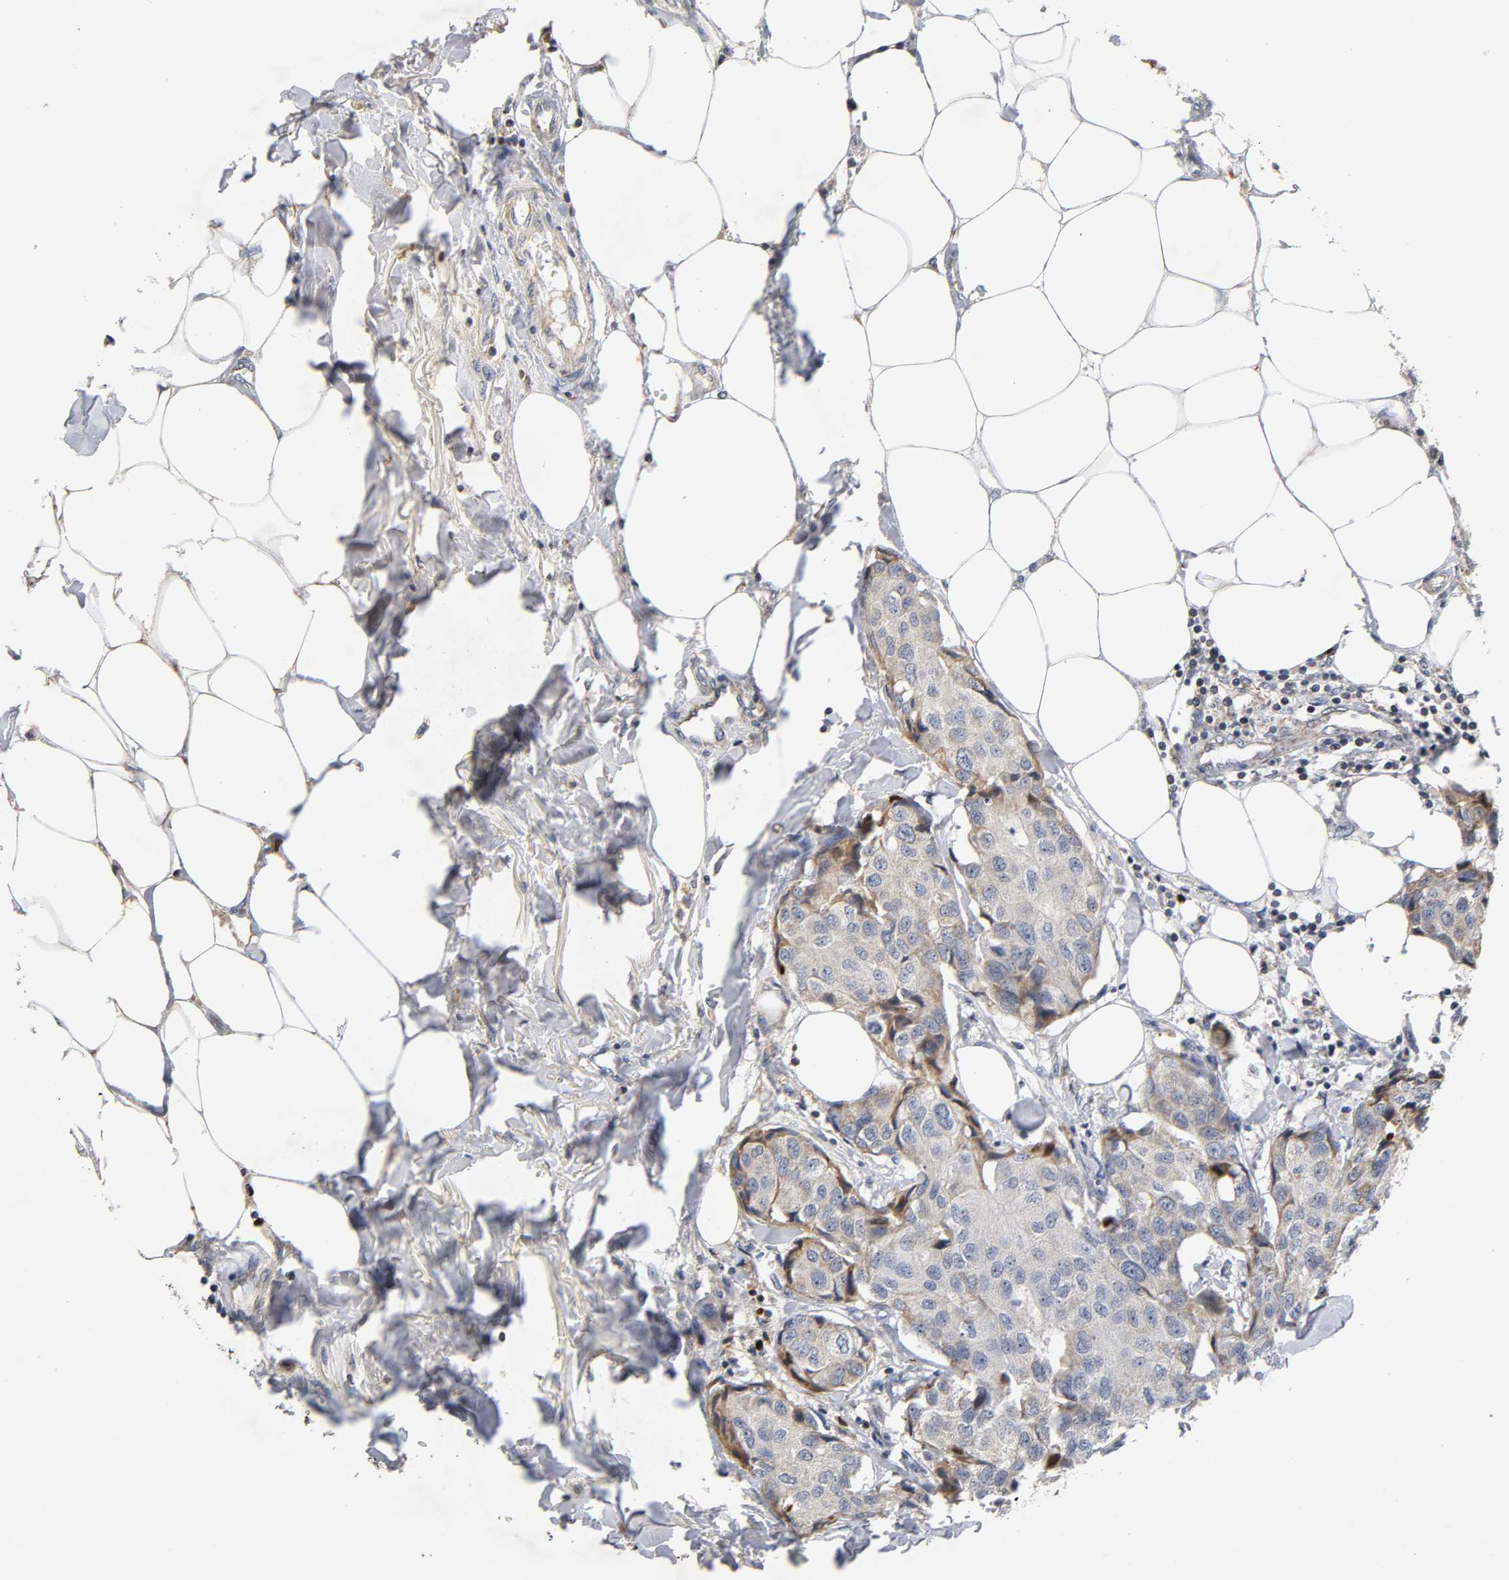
{"staining": {"intensity": "weak", "quantity": ">75%", "location": "cytoplasmic/membranous"}, "tissue": "breast cancer", "cell_type": "Tumor cells", "image_type": "cancer", "snomed": [{"axis": "morphology", "description": "Duct carcinoma"}, {"axis": "topography", "description": "Breast"}], "caption": "Immunohistochemistry (IHC) histopathology image of human breast intraductal carcinoma stained for a protein (brown), which displays low levels of weak cytoplasmic/membranous staining in approximately >75% of tumor cells.", "gene": "SYT16", "patient": {"sex": "female", "age": 80}}